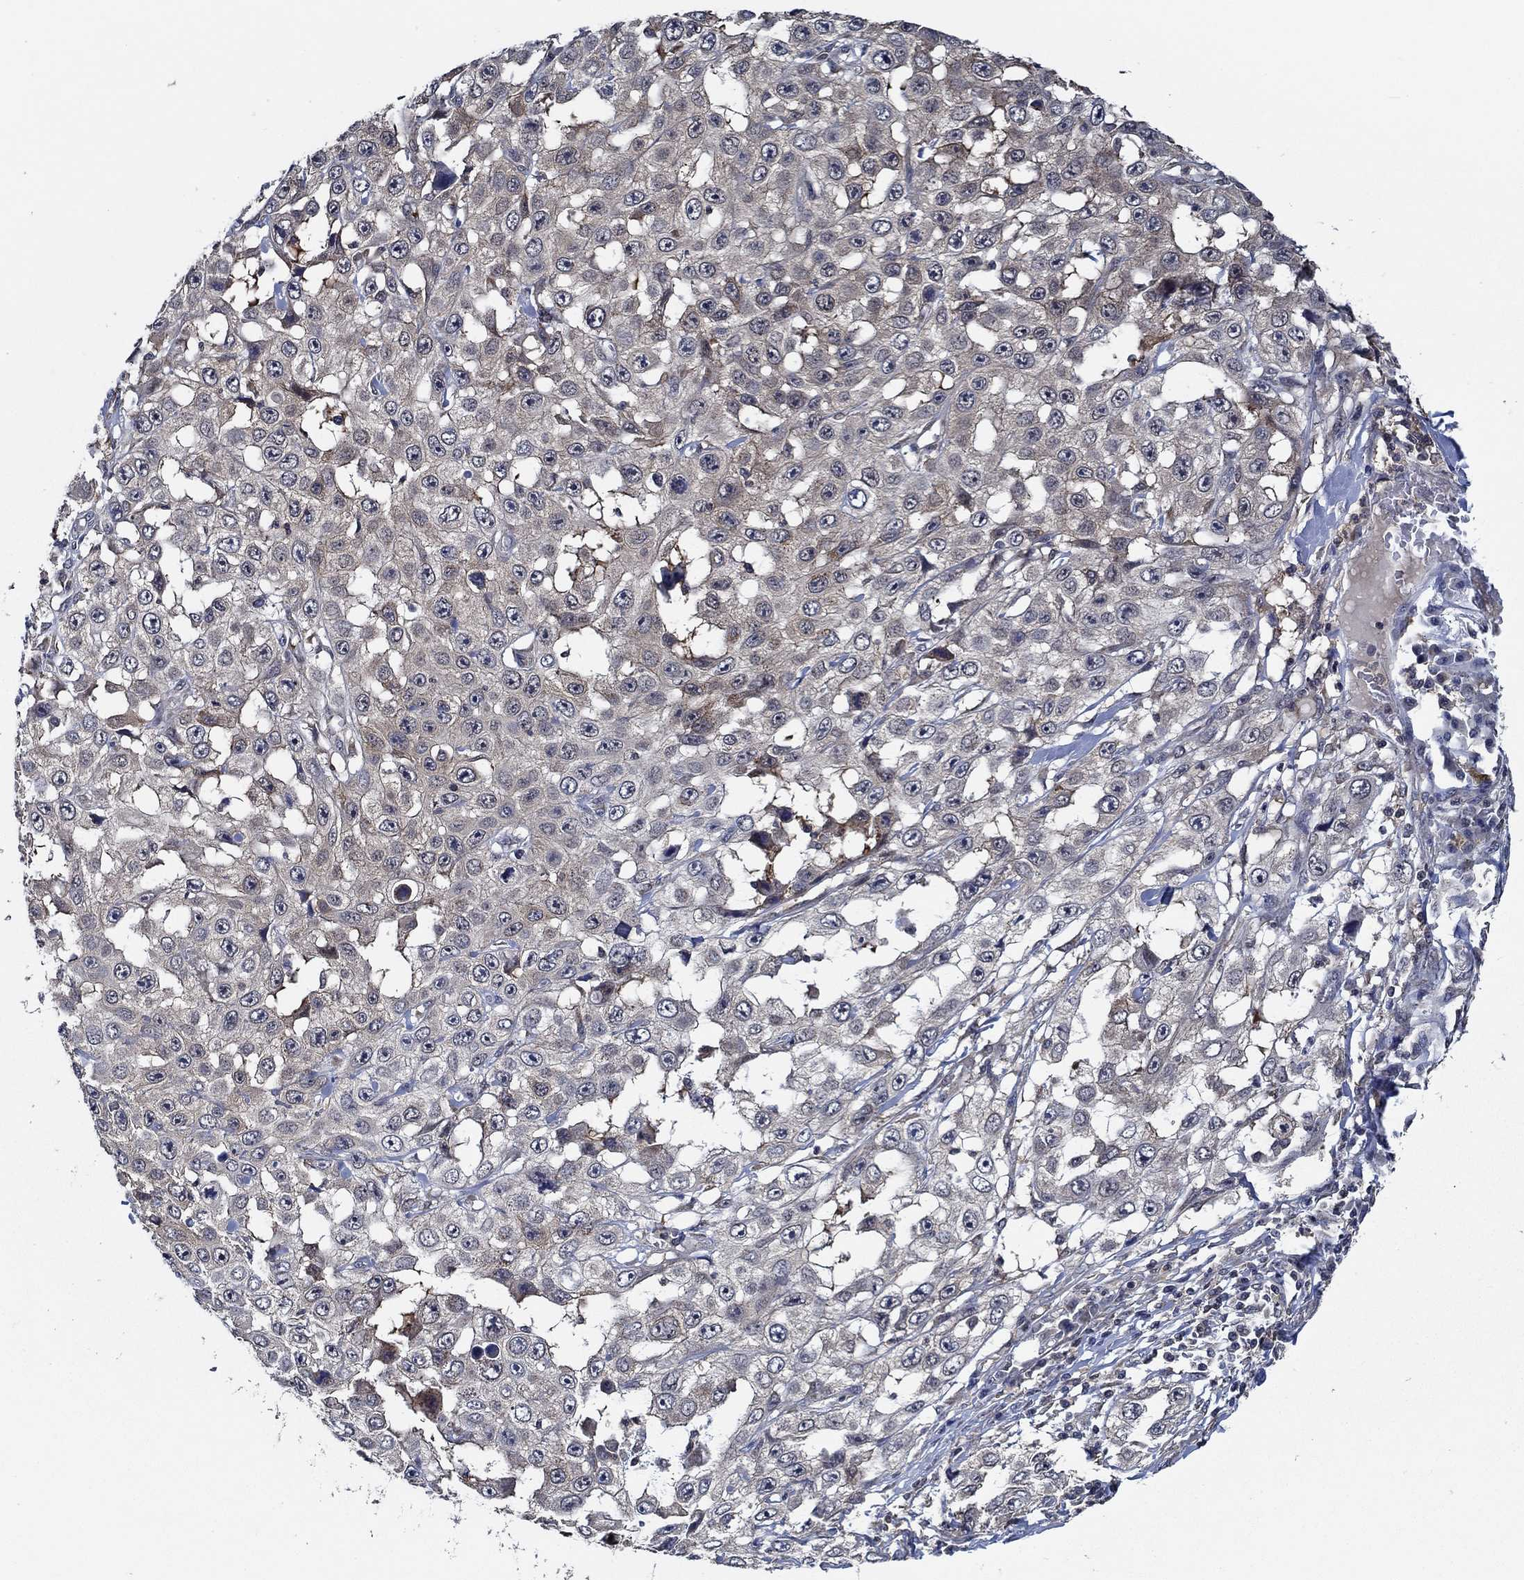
{"staining": {"intensity": "weak", "quantity": "25%-75%", "location": "cytoplasmic/membranous"}, "tissue": "skin cancer", "cell_type": "Tumor cells", "image_type": "cancer", "snomed": [{"axis": "morphology", "description": "Squamous cell carcinoma, NOS"}, {"axis": "topography", "description": "Skin"}], "caption": "The histopathology image displays a brown stain indicating the presence of a protein in the cytoplasmic/membranous of tumor cells in skin cancer.", "gene": "DACT1", "patient": {"sex": "male", "age": 82}}